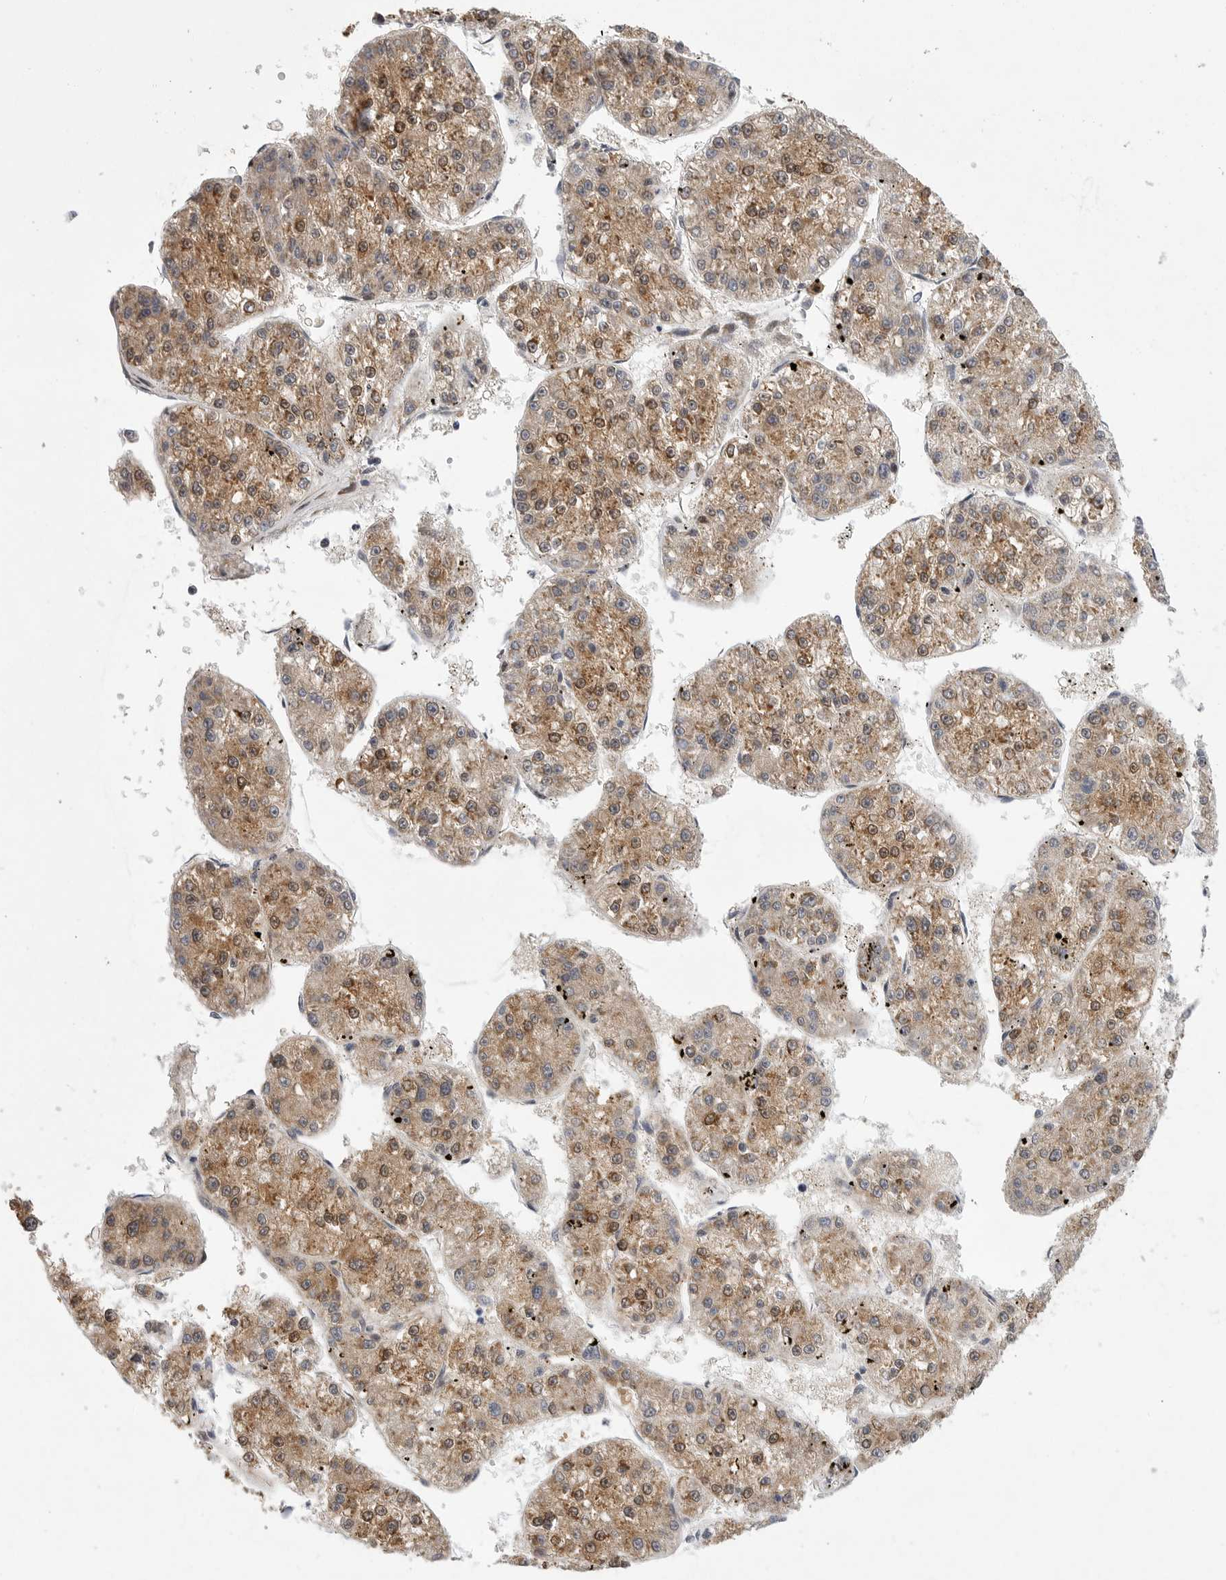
{"staining": {"intensity": "moderate", "quantity": ">75%", "location": "cytoplasmic/membranous,nuclear"}, "tissue": "liver cancer", "cell_type": "Tumor cells", "image_type": "cancer", "snomed": [{"axis": "morphology", "description": "Carcinoma, Hepatocellular, NOS"}, {"axis": "topography", "description": "Liver"}], "caption": "A photomicrograph of human liver cancer (hepatocellular carcinoma) stained for a protein reveals moderate cytoplasmic/membranous and nuclear brown staining in tumor cells.", "gene": "FBXO43", "patient": {"sex": "female", "age": 73}}